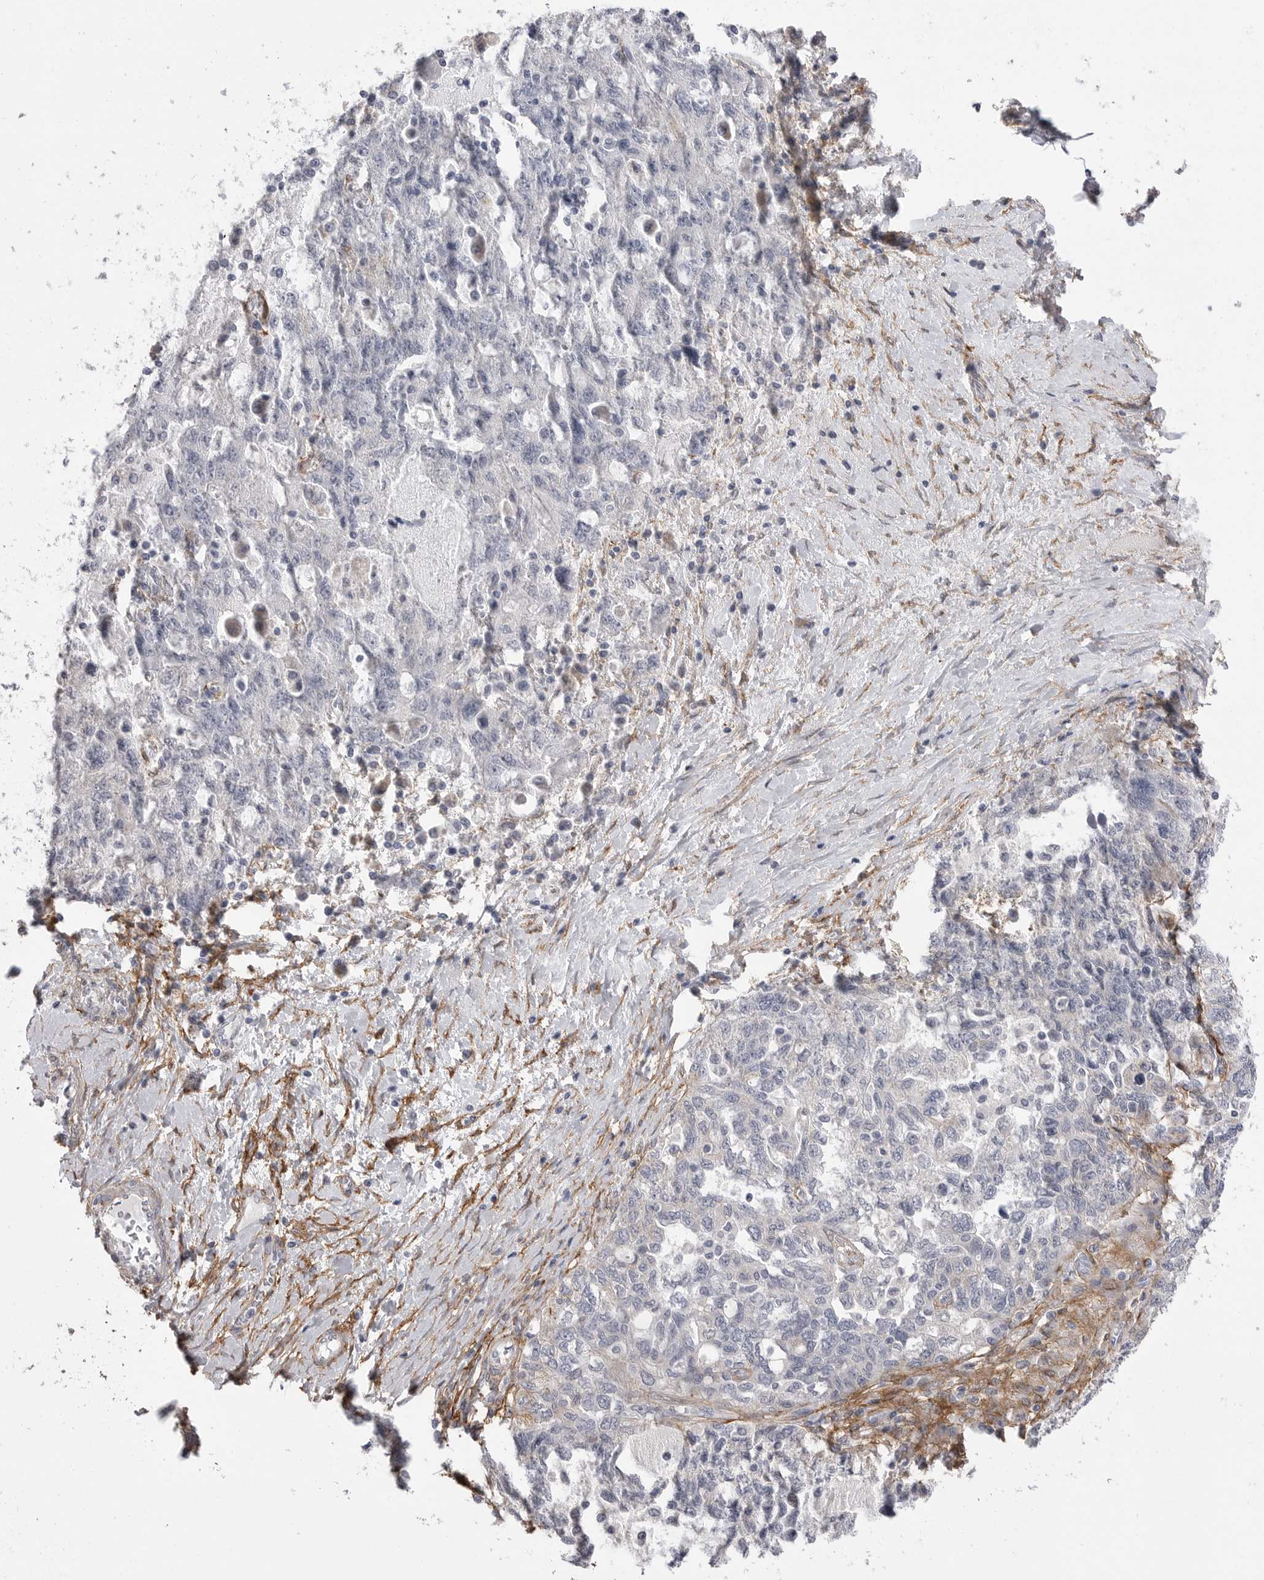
{"staining": {"intensity": "negative", "quantity": "none", "location": "none"}, "tissue": "ovarian cancer", "cell_type": "Tumor cells", "image_type": "cancer", "snomed": [{"axis": "morphology", "description": "Carcinoma, NOS"}, {"axis": "morphology", "description": "Cystadenocarcinoma, serous, NOS"}, {"axis": "topography", "description": "Ovary"}], "caption": "IHC photomicrograph of human ovarian cancer (carcinoma) stained for a protein (brown), which demonstrates no positivity in tumor cells.", "gene": "AKAP12", "patient": {"sex": "female", "age": 69}}